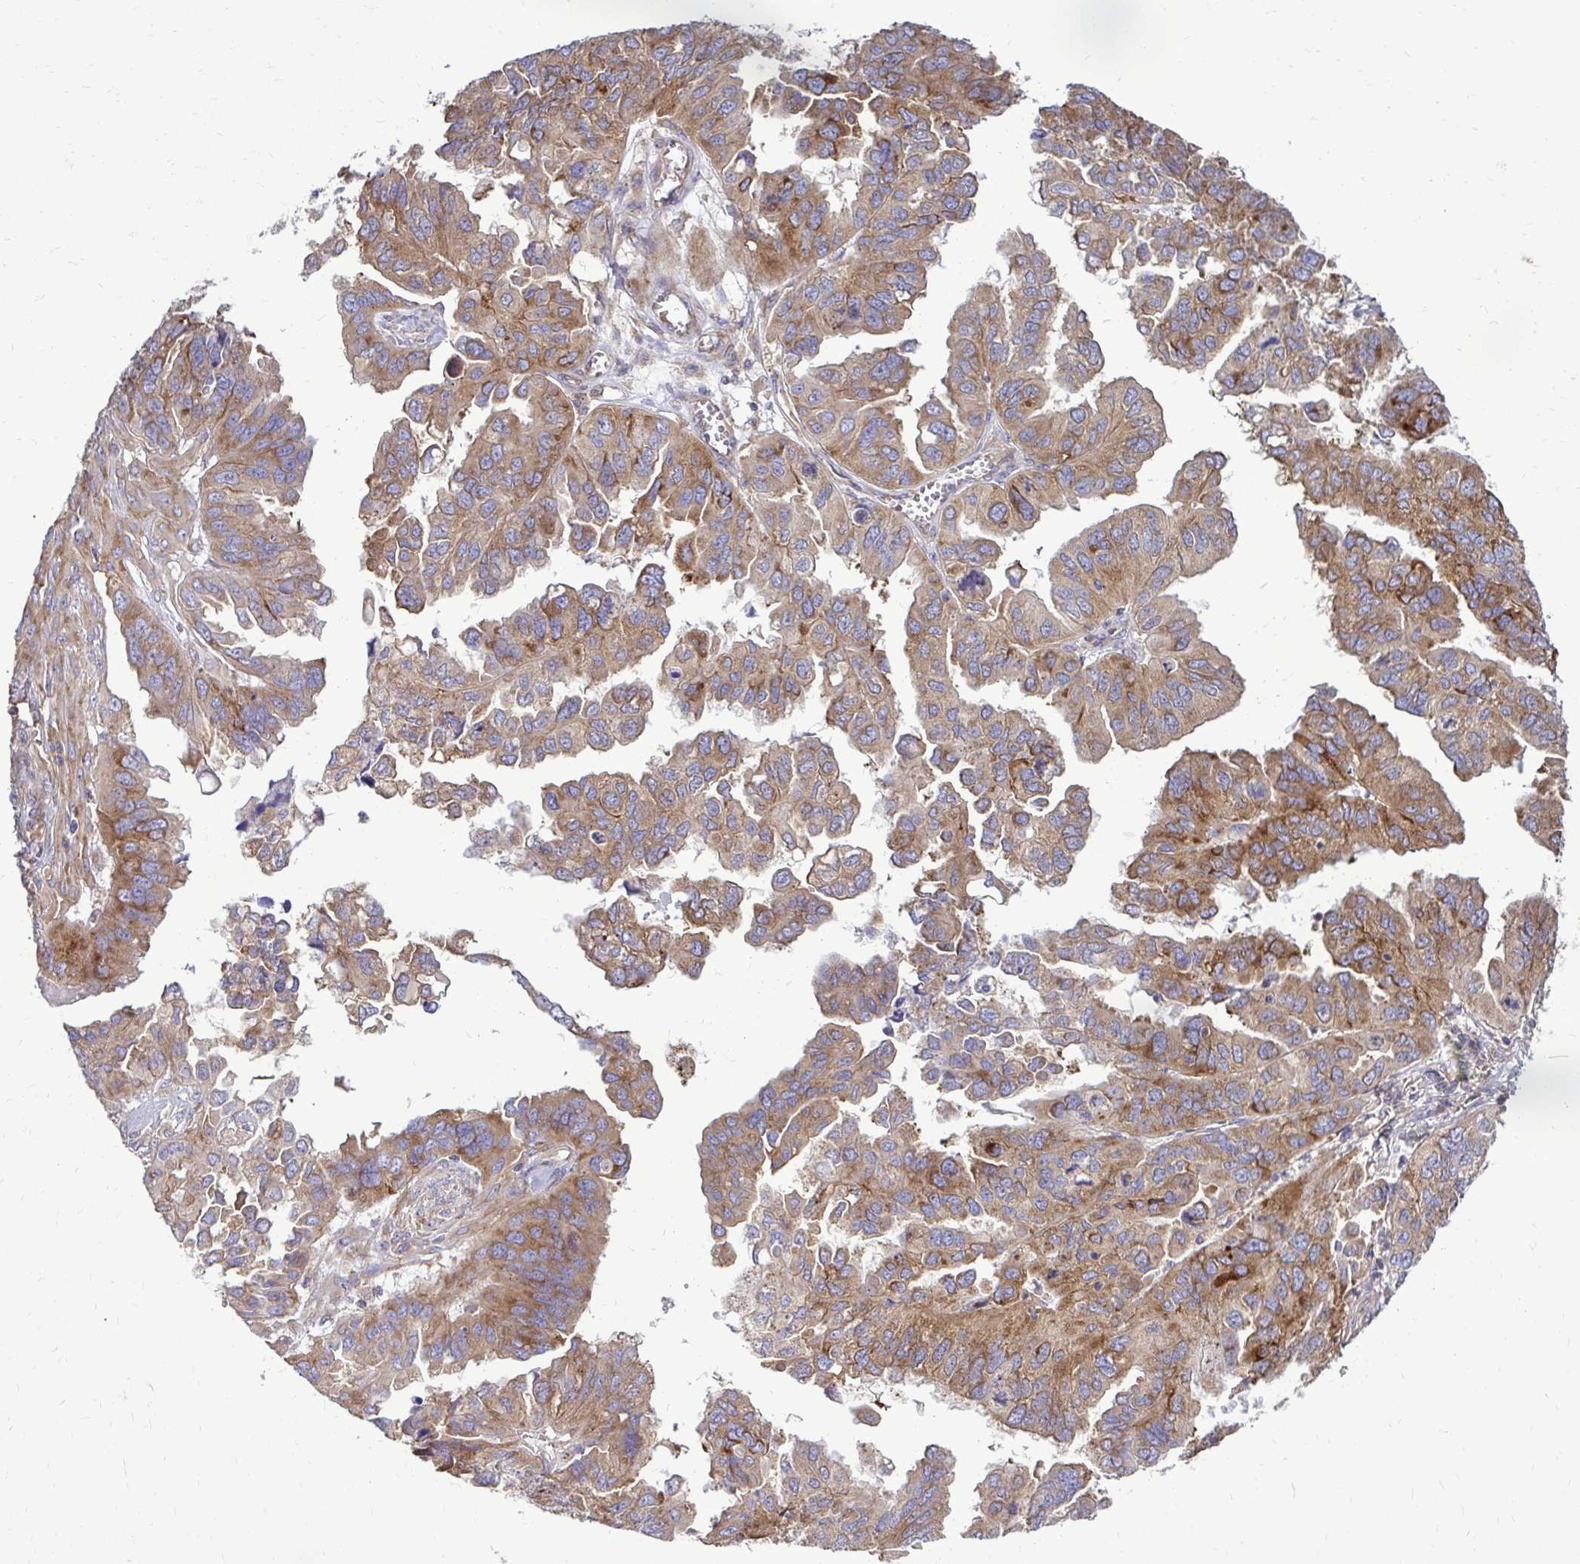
{"staining": {"intensity": "moderate", "quantity": ">75%", "location": "cytoplasmic/membranous"}, "tissue": "ovarian cancer", "cell_type": "Tumor cells", "image_type": "cancer", "snomed": [{"axis": "morphology", "description": "Cystadenocarcinoma, serous, NOS"}, {"axis": "topography", "description": "Ovary"}], "caption": "Protein analysis of serous cystadenocarcinoma (ovarian) tissue shows moderate cytoplasmic/membranous positivity in approximately >75% of tumor cells.", "gene": "FMR1", "patient": {"sex": "female", "age": 79}}